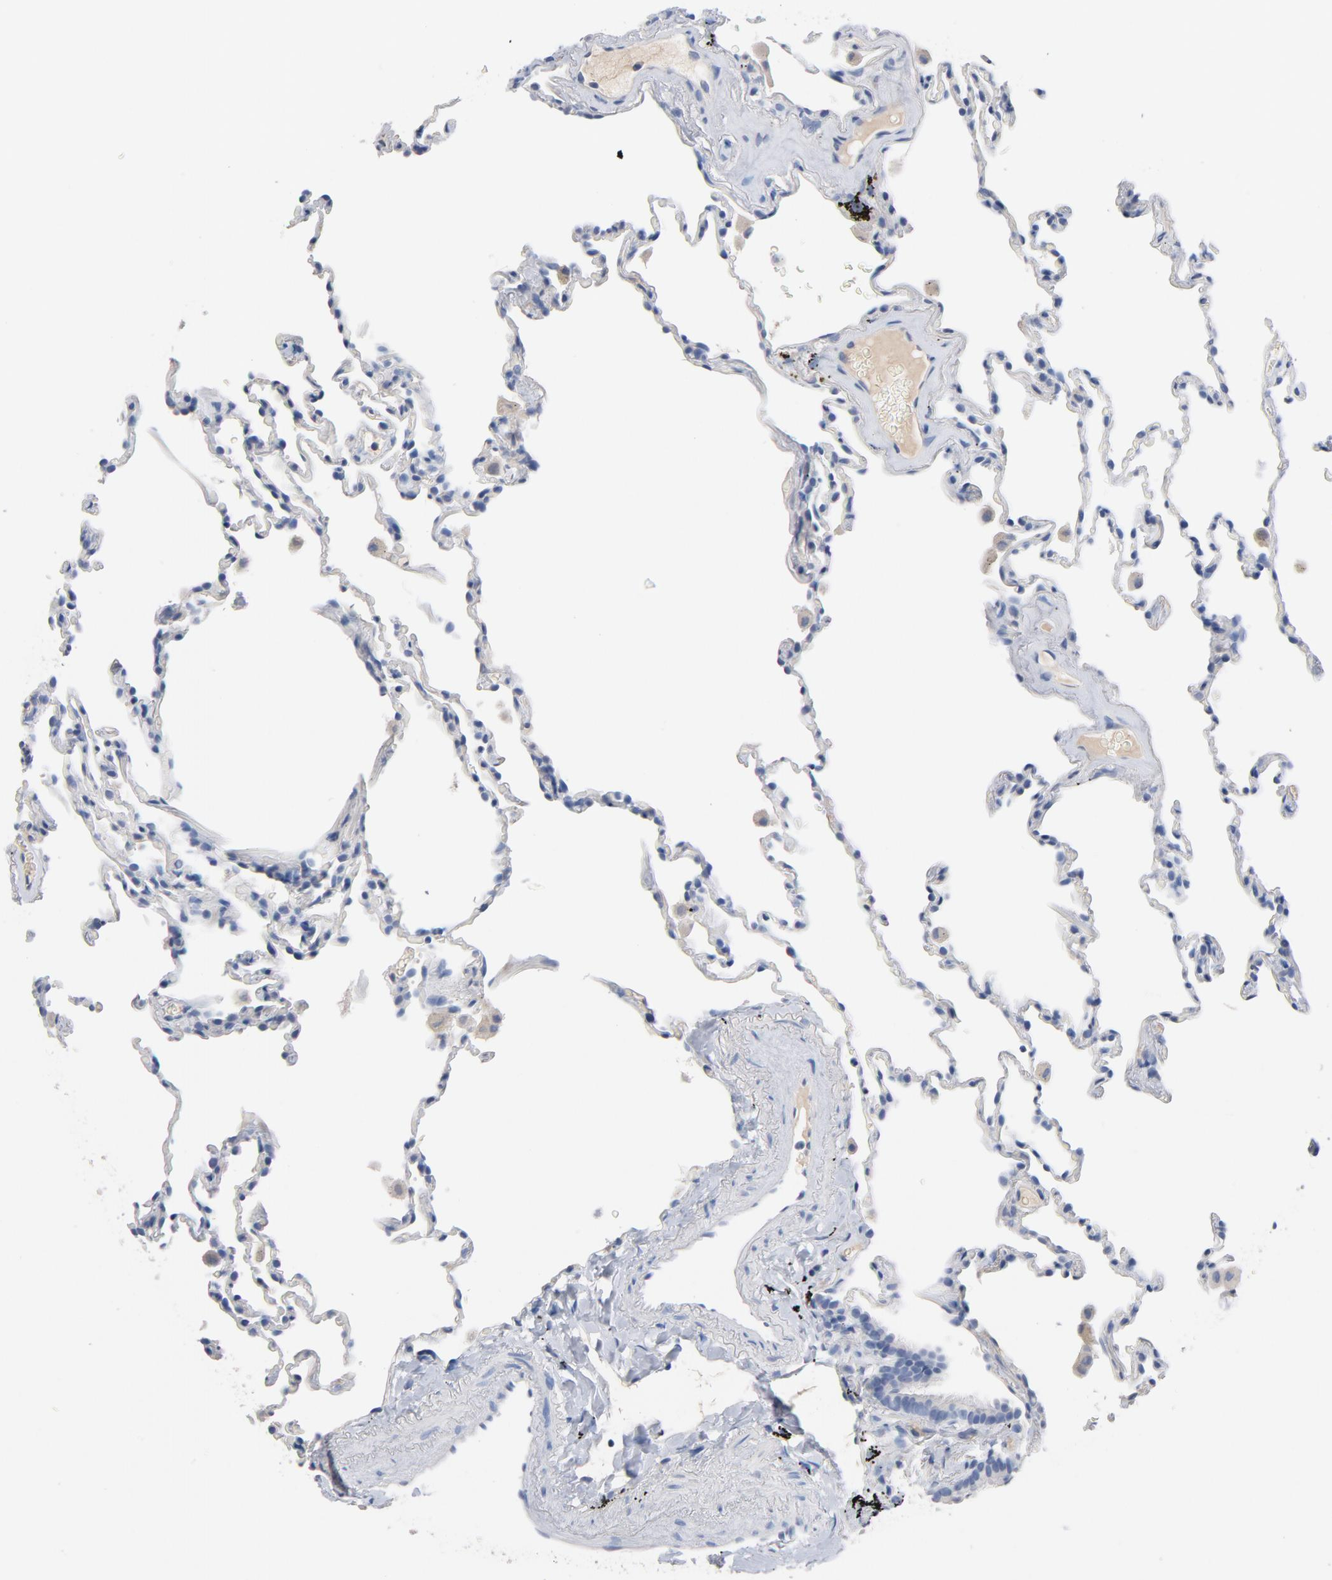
{"staining": {"intensity": "negative", "quantity": "none", "location": "none"}, "tissue": "lung", "cell_type": "Alveolar cells", "image_type": "normal", "snomed": [{"axis": "morphology", "description": "Normal tissue, NOS"}, {"axis": "morphology", "description": "Soft tissue tumor metastatic"}, {"axis": "topography", "description": "Lung"}], "caption": "The immunohistochemistry photomicrograph has no significant staining in alveolar cells of lung.", "gene": "ZCCHC13", "patient": {"sex": "male", "age": 59}}